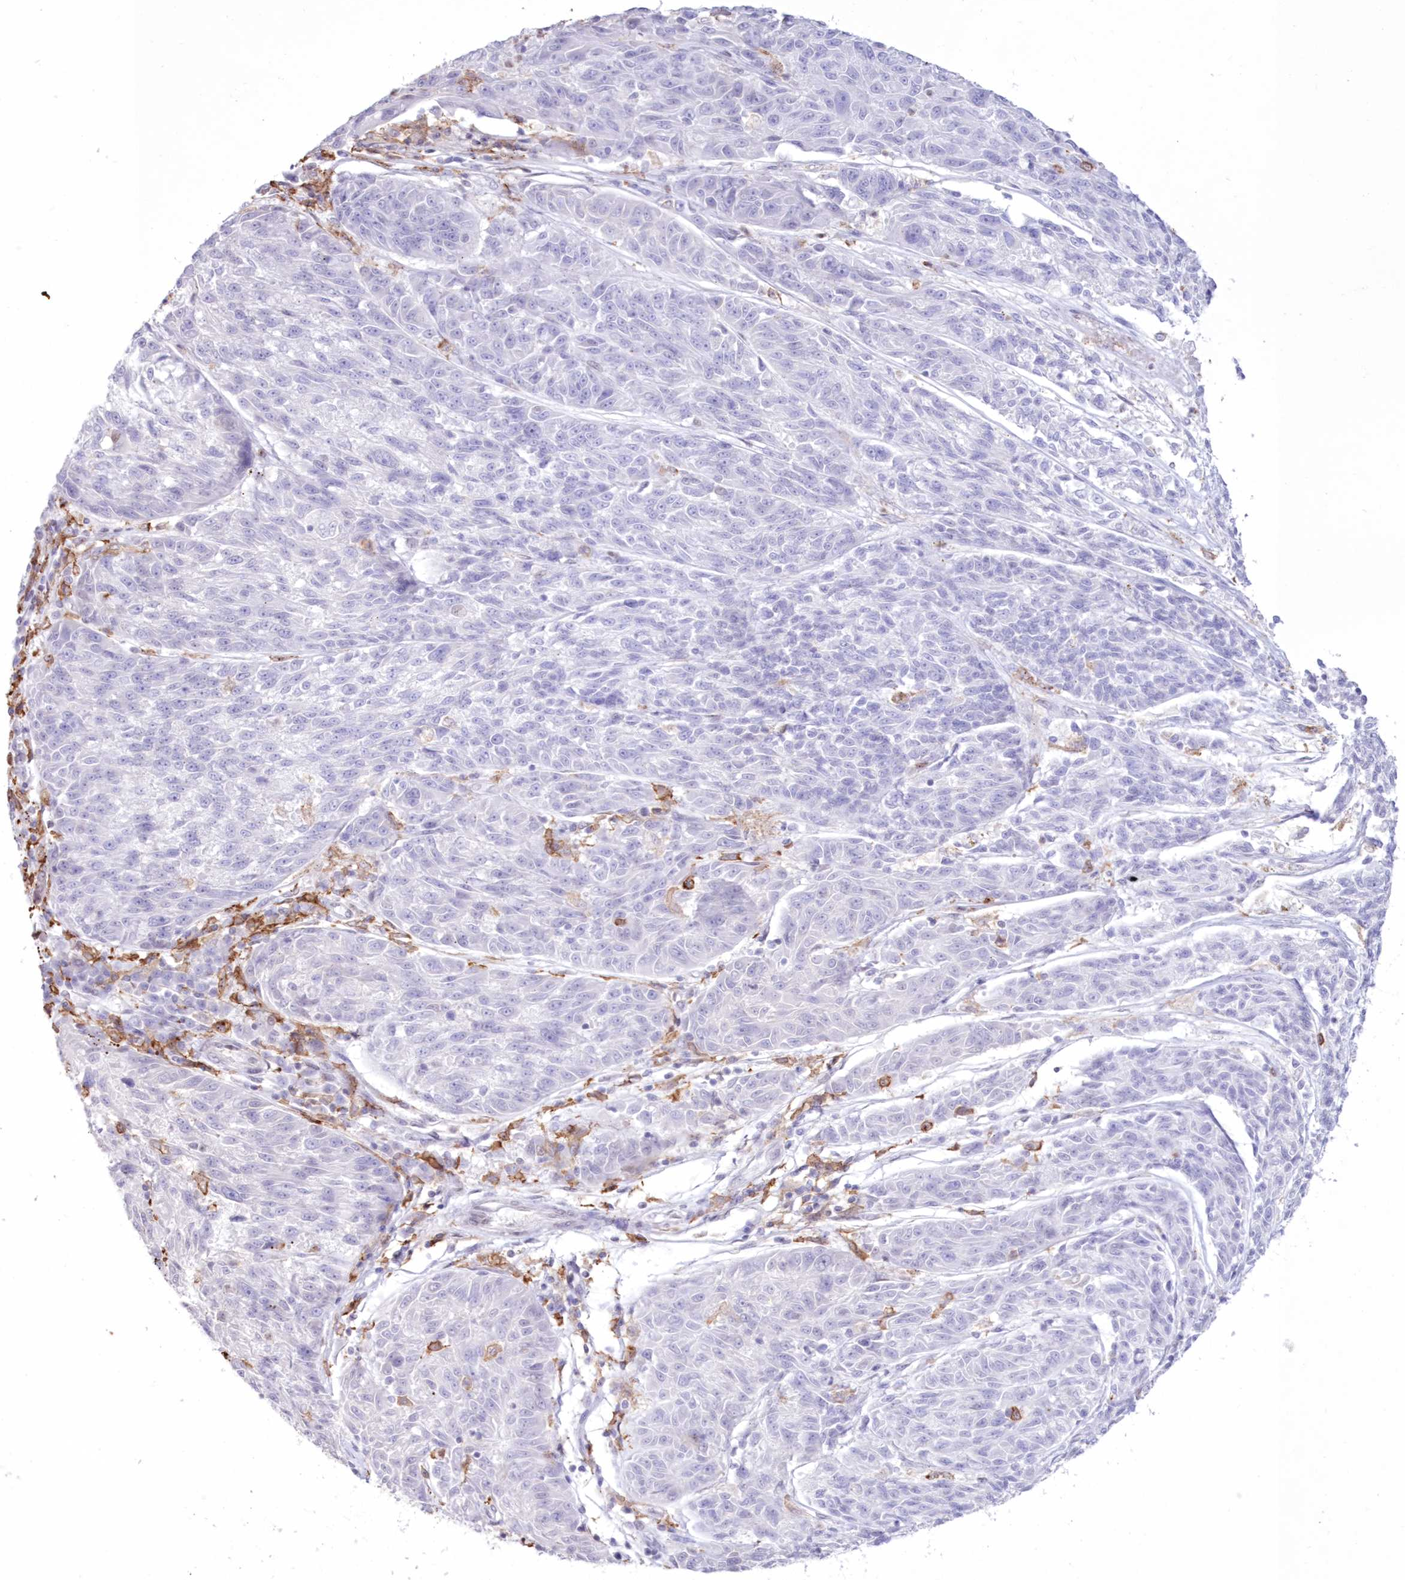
{"staining": {"intensity": "negative", "quantity": "none", "location": "none"}, "tissue": "melanoma", "cell_type": "Tumor cells", "image_type": "cancer", "snomed": [{"axis": "morphology", "description": "Malignant melanoma, NOS"}, {"axis": "topography", "description": "Skin"}], "caption": "Immunohistochemistry photomicrograph of human melanoma stained for a protein (brown), which demonstrates no expression in tumor cells.", "gene": "C11orf1", "patient": {"sex": "male", "age": 53}}